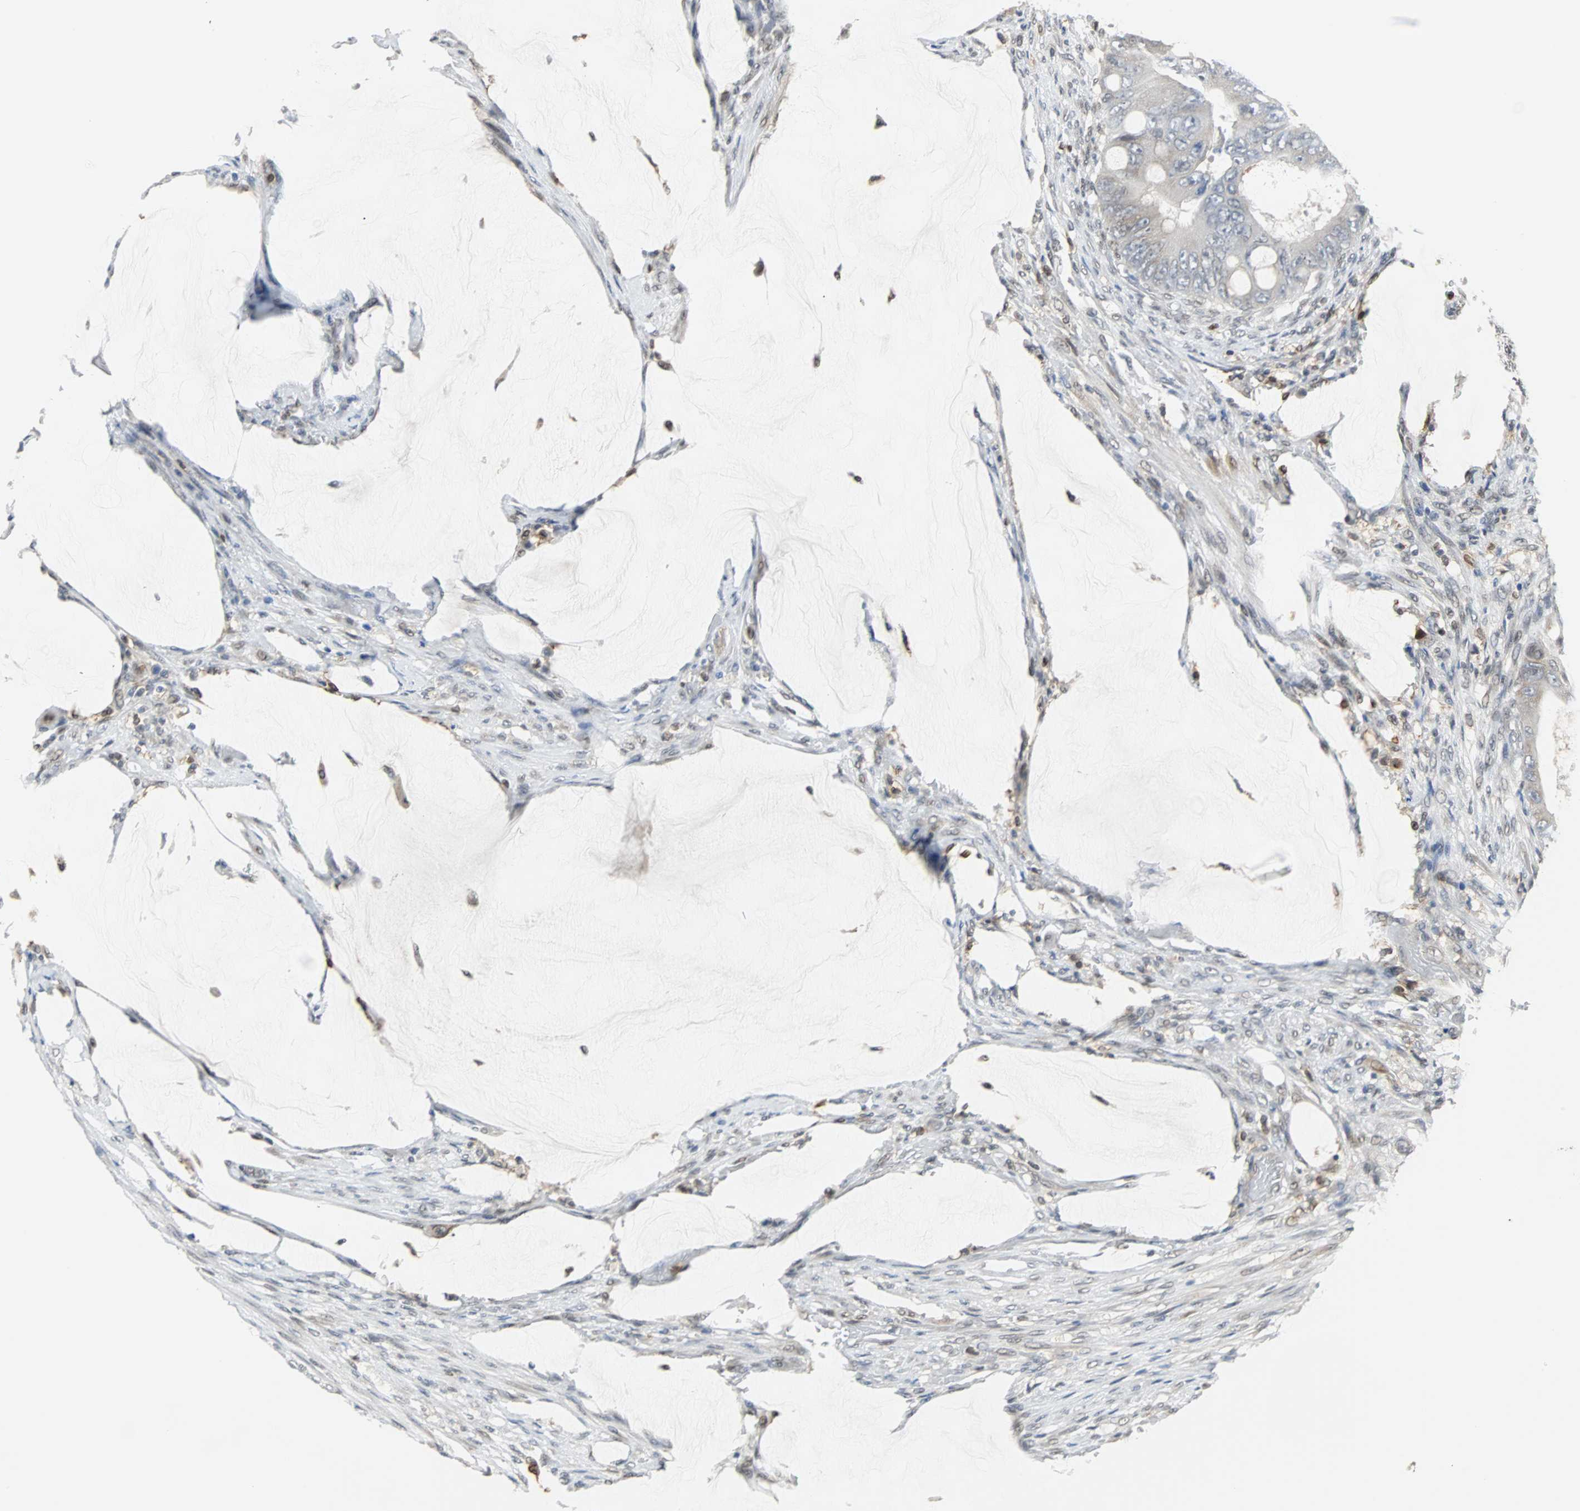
{"staining": {"intensity": "weak", "quantity": "25%-75%", "location": "cytoplasmic/membranous"}, "tissue": "colorectal cancer", "cell_type": "Tumor cells", "image_type": "cancer", "snomed": [{"axis": "morphology", "description": "Adenocarcinoma, NOS"}, {"axis": "topography", "description": "Rectum"}], "caption": "This is a photomicrograph of IHC staining of adenocarcinoma (colorectal), which shows weak expression in the cytoplasmic/membranous of tumor cells.", "gene": "SIRT1", "patient": {"sex": "female", "age": 77}}